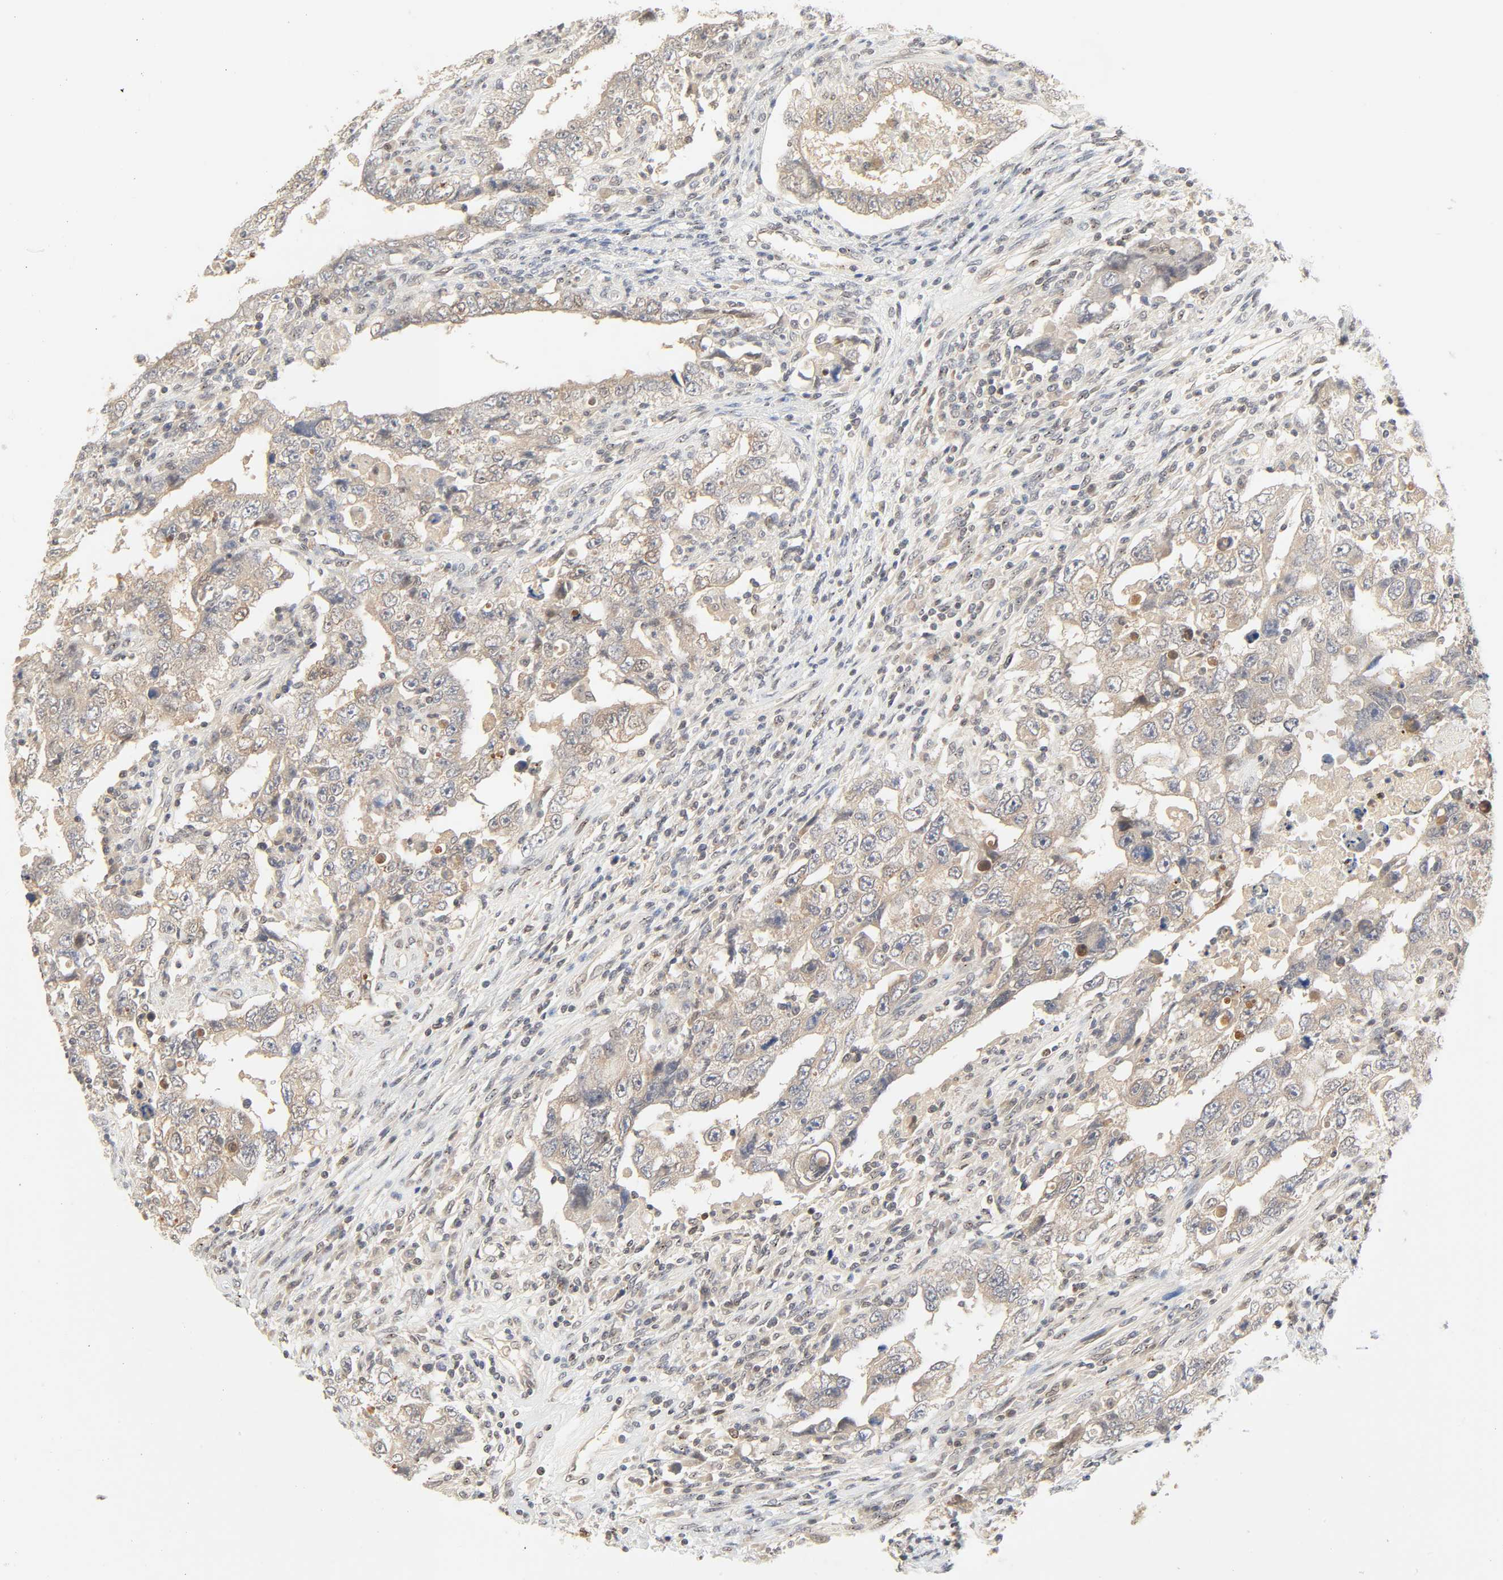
{"staining": {"intensity": "weak", "quantity": "25%-75%", "location": "cytoplasmic/membranous,nuclear"}, "tissue": "testis cancer", "cell_type": "Tumor cells", "image_type": "cancer", "snomed": [{"axis": "morphology", "description": "Carcinoma, Embryonal, NOS"}, {"axis": "topography", "description": "Testis"}], "caption": "Tumor cells display low levels of weak cytoplasmic/membranous and nuclear staining in about 25%-75% of cells in testis embryonal carcinoma.", "gene": "UBC", "patient": {"sex": "male", "age": 26}}